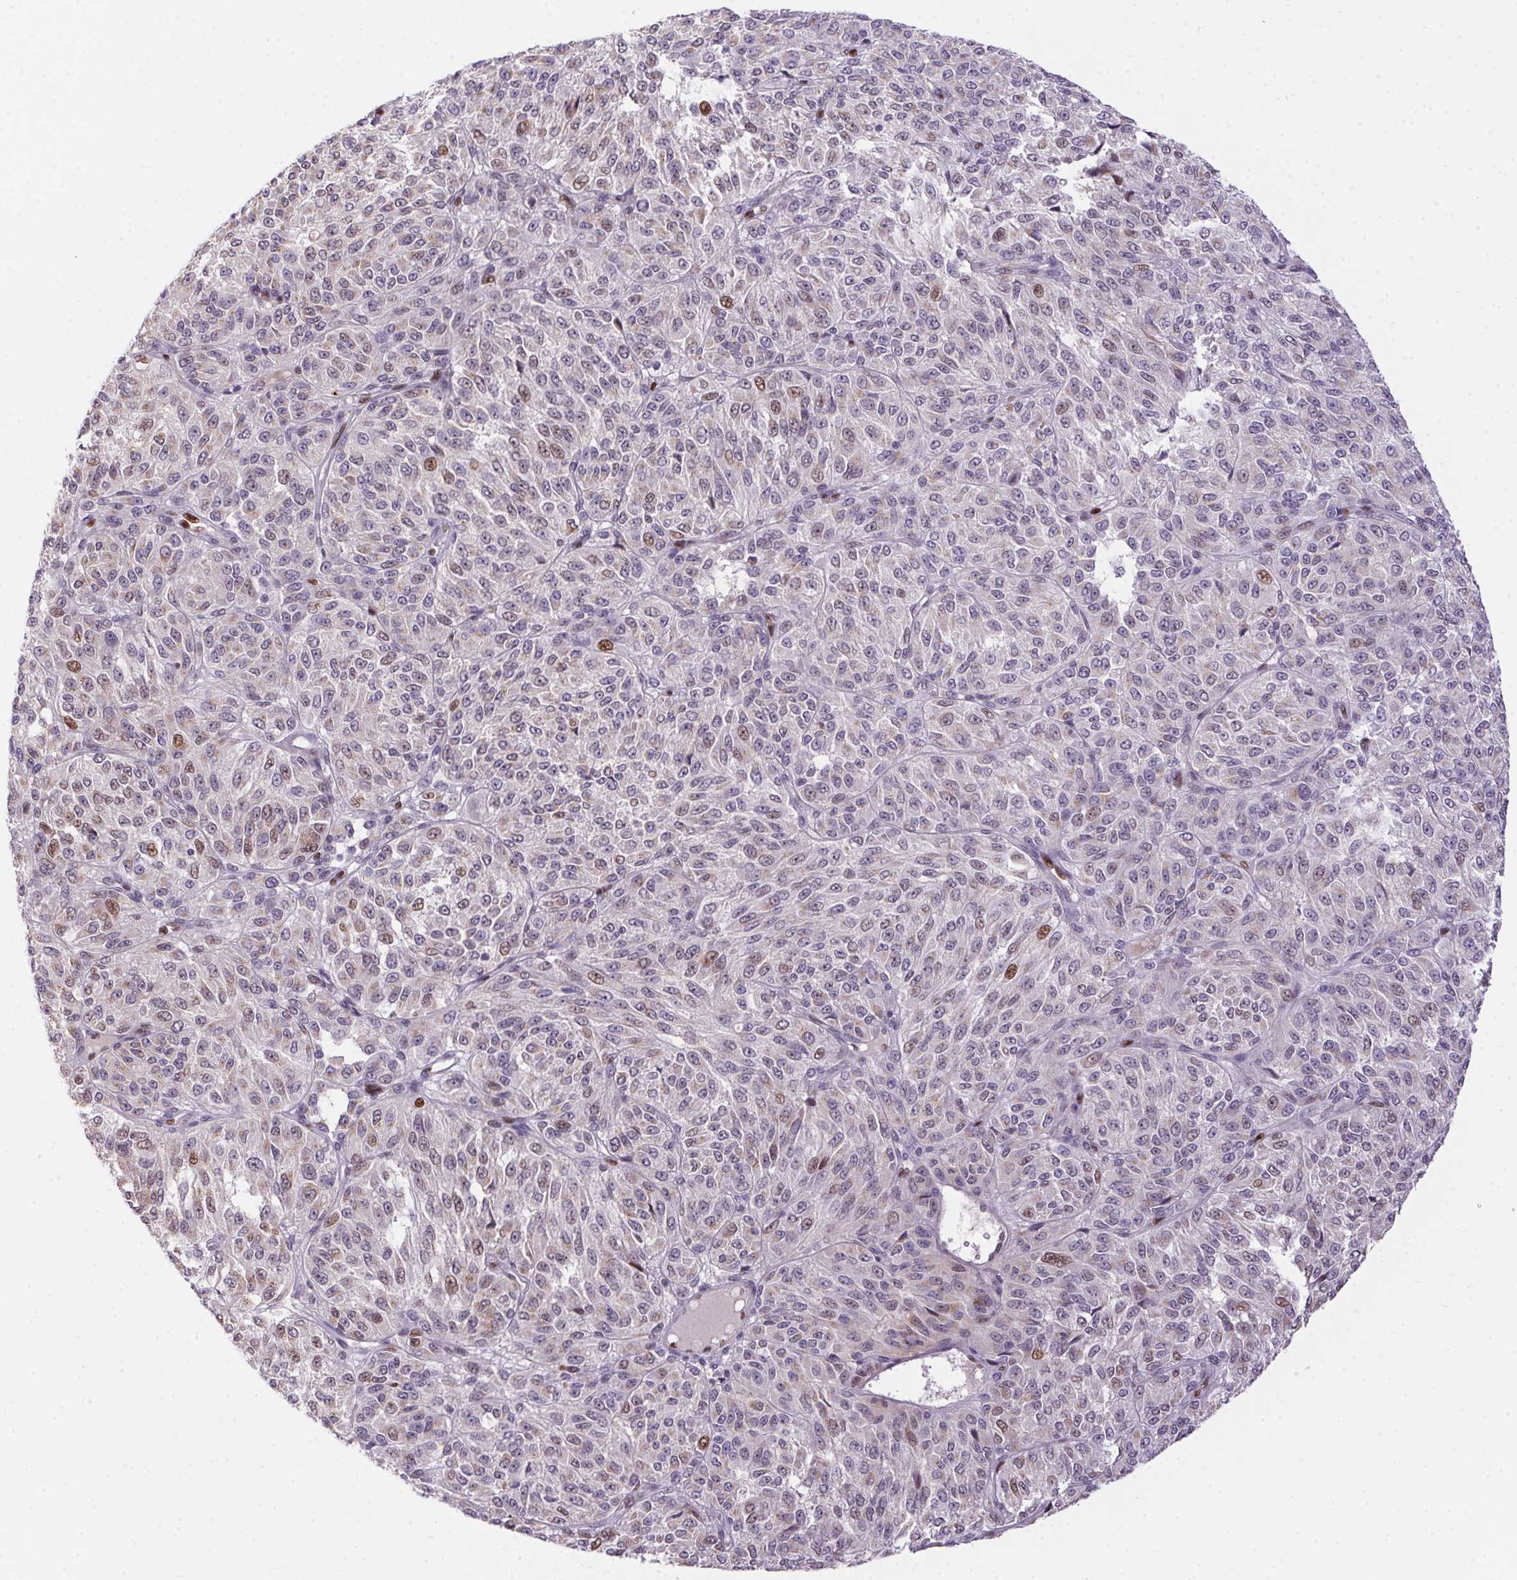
{"staining": {"intensity": "weak", "quantity": "<25%", "location": "nuclear"}, "tissue": "melanoma", "cell_type": "Tumor cells", "image_type": "cancer", "snomed": [{"axis": "morphology", "description": "Malignant melanoma, Metastatic site"}, {"axis": "topography", "description": "Brain"}], "caption": "High power microscopy micrograph of an immunohistochemistry (IHC) image of malignant melanoma (metastatic site), revealing no significant expression in tumor cells.", "gene": "SP9", "patient": {"sex": "female", "age": 56}}